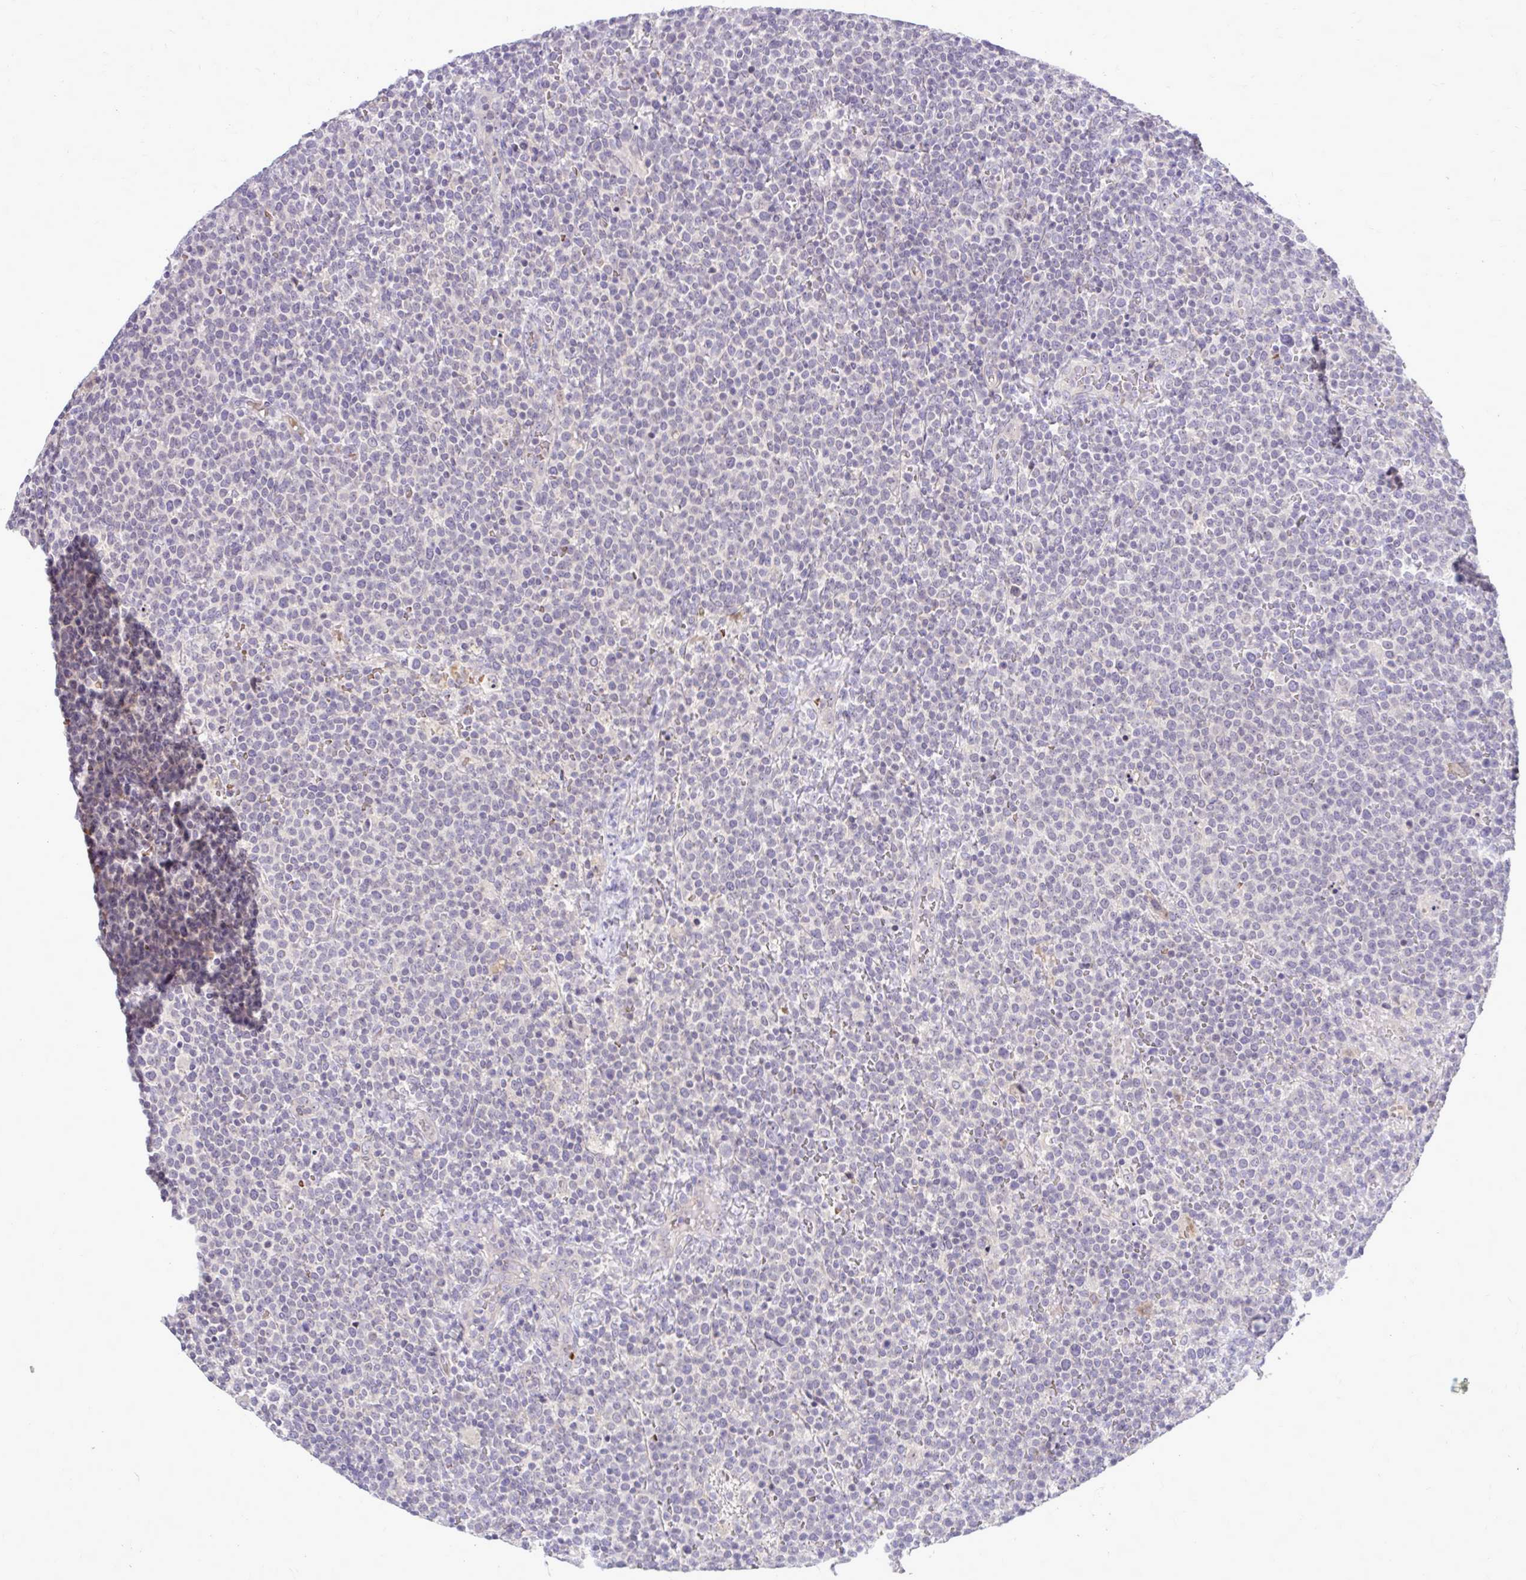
{"staining": {"intensity": "negative", "quantity": "none", "location": "none"}, "tissue": "lymphoma", "cell_type": "Tumor cells", "image_type": "cancer", "snomed": [{"axis": "morphology", "description": "Malignant lymphoma, non-Hodgkin's type, High grade"}, {"axis": "topography", "description": "Lymph node"}], "caption": "Tumor cells show no significant positivity in high-grade malignant lymphoma, non-Hodgkin's type.", "gene": "DPY19L1", "patient": {"sex": "male", "age": 61}}